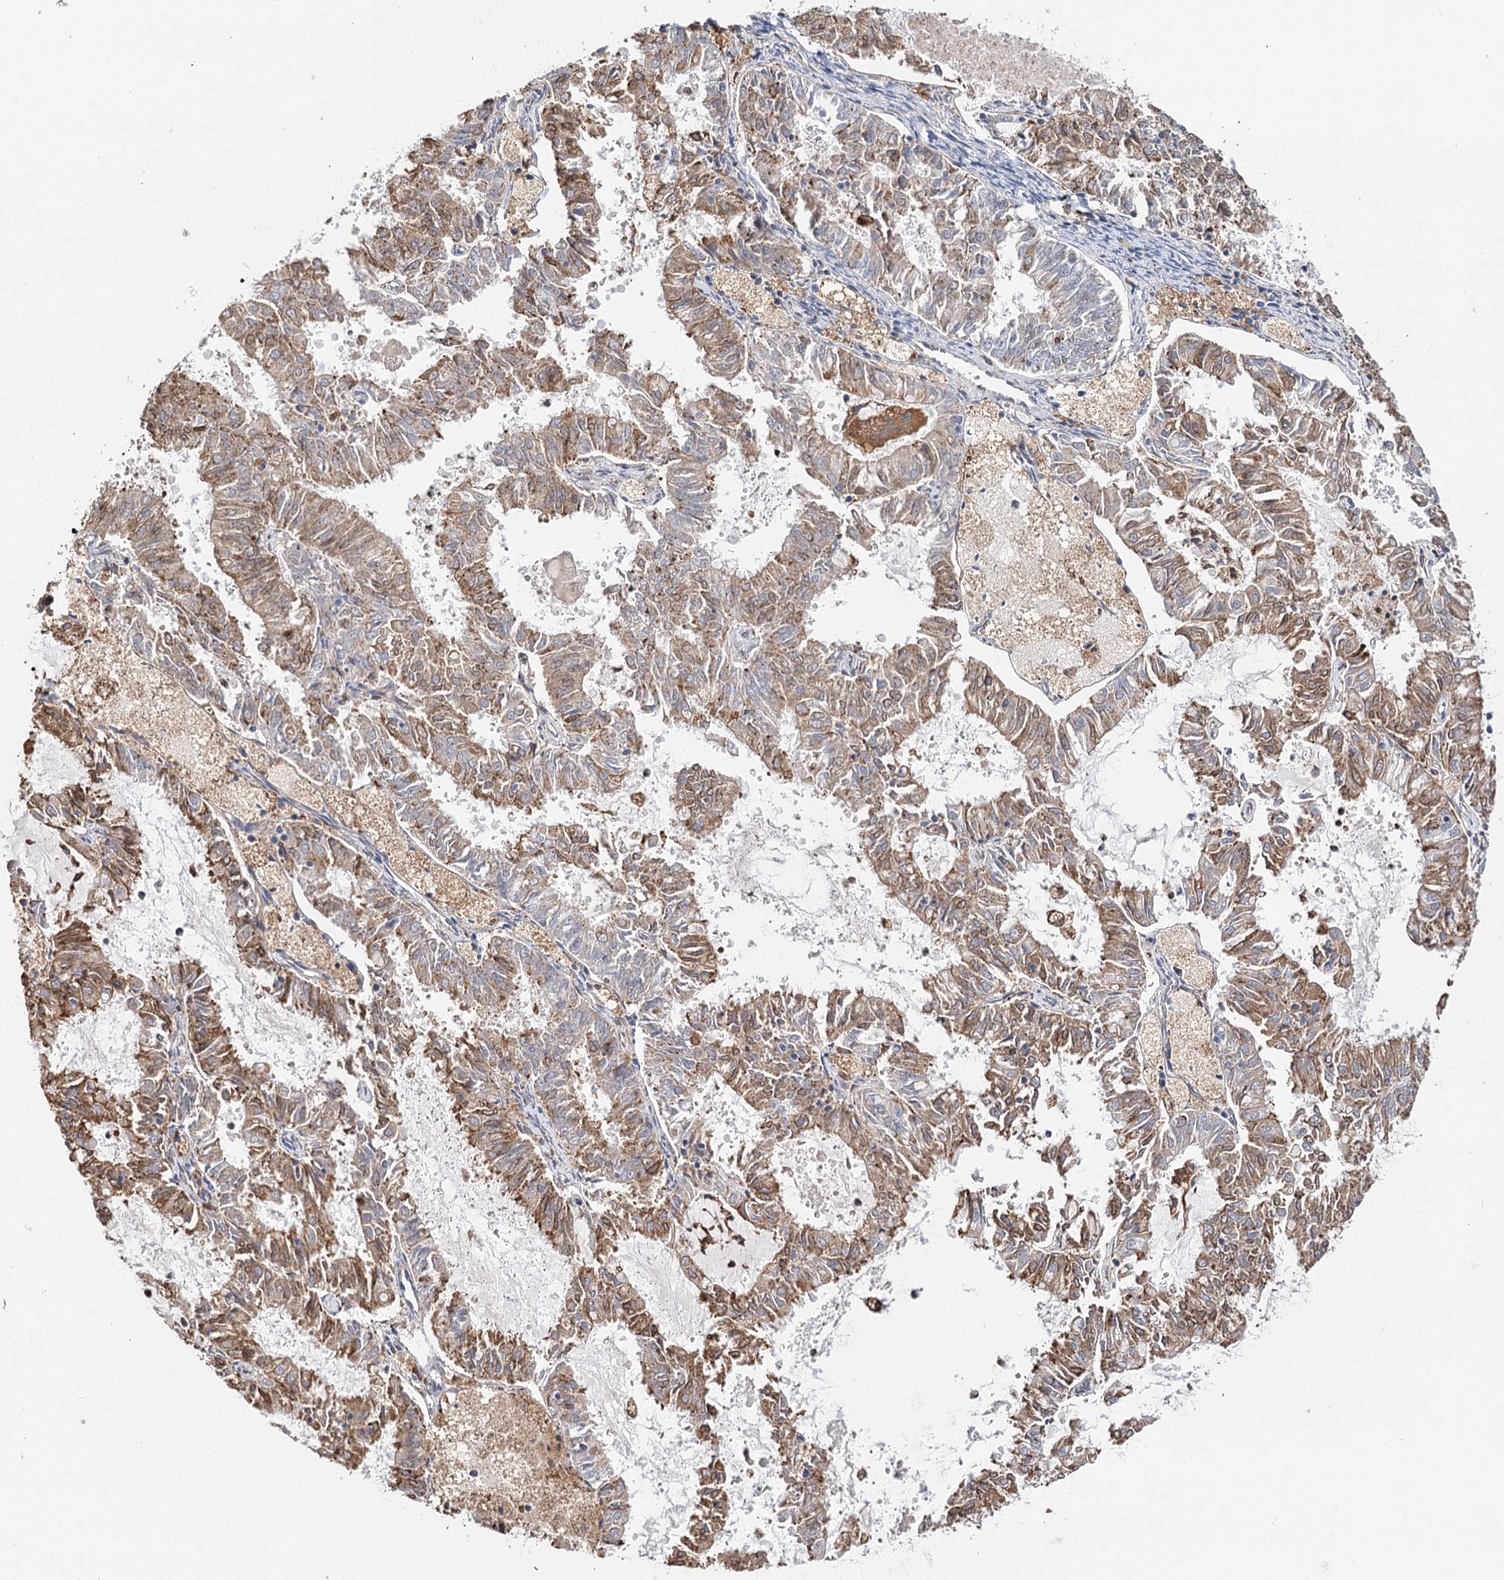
{"staining": {"intensity": "strong", "quantity": "25%-75%", "location": "cytoplasmic/membranous"}, "tissue": "endometrial cancer", "cell_type": "Tumor cells", "image_type": "cancer", "snomed": [{"axis": "morphology", "description": "Adenocarcinoma, NOS"}, {"axis": "topography", "description": "Endometrium"}], "caption": "Strong cytoplasmic/membranous protein positivity is identified in about 25%-75% of tumor cells in endometrial adenocarcinoma.", "gene": "VEGFA", "patient": {"sex": "female", "age": 57}}